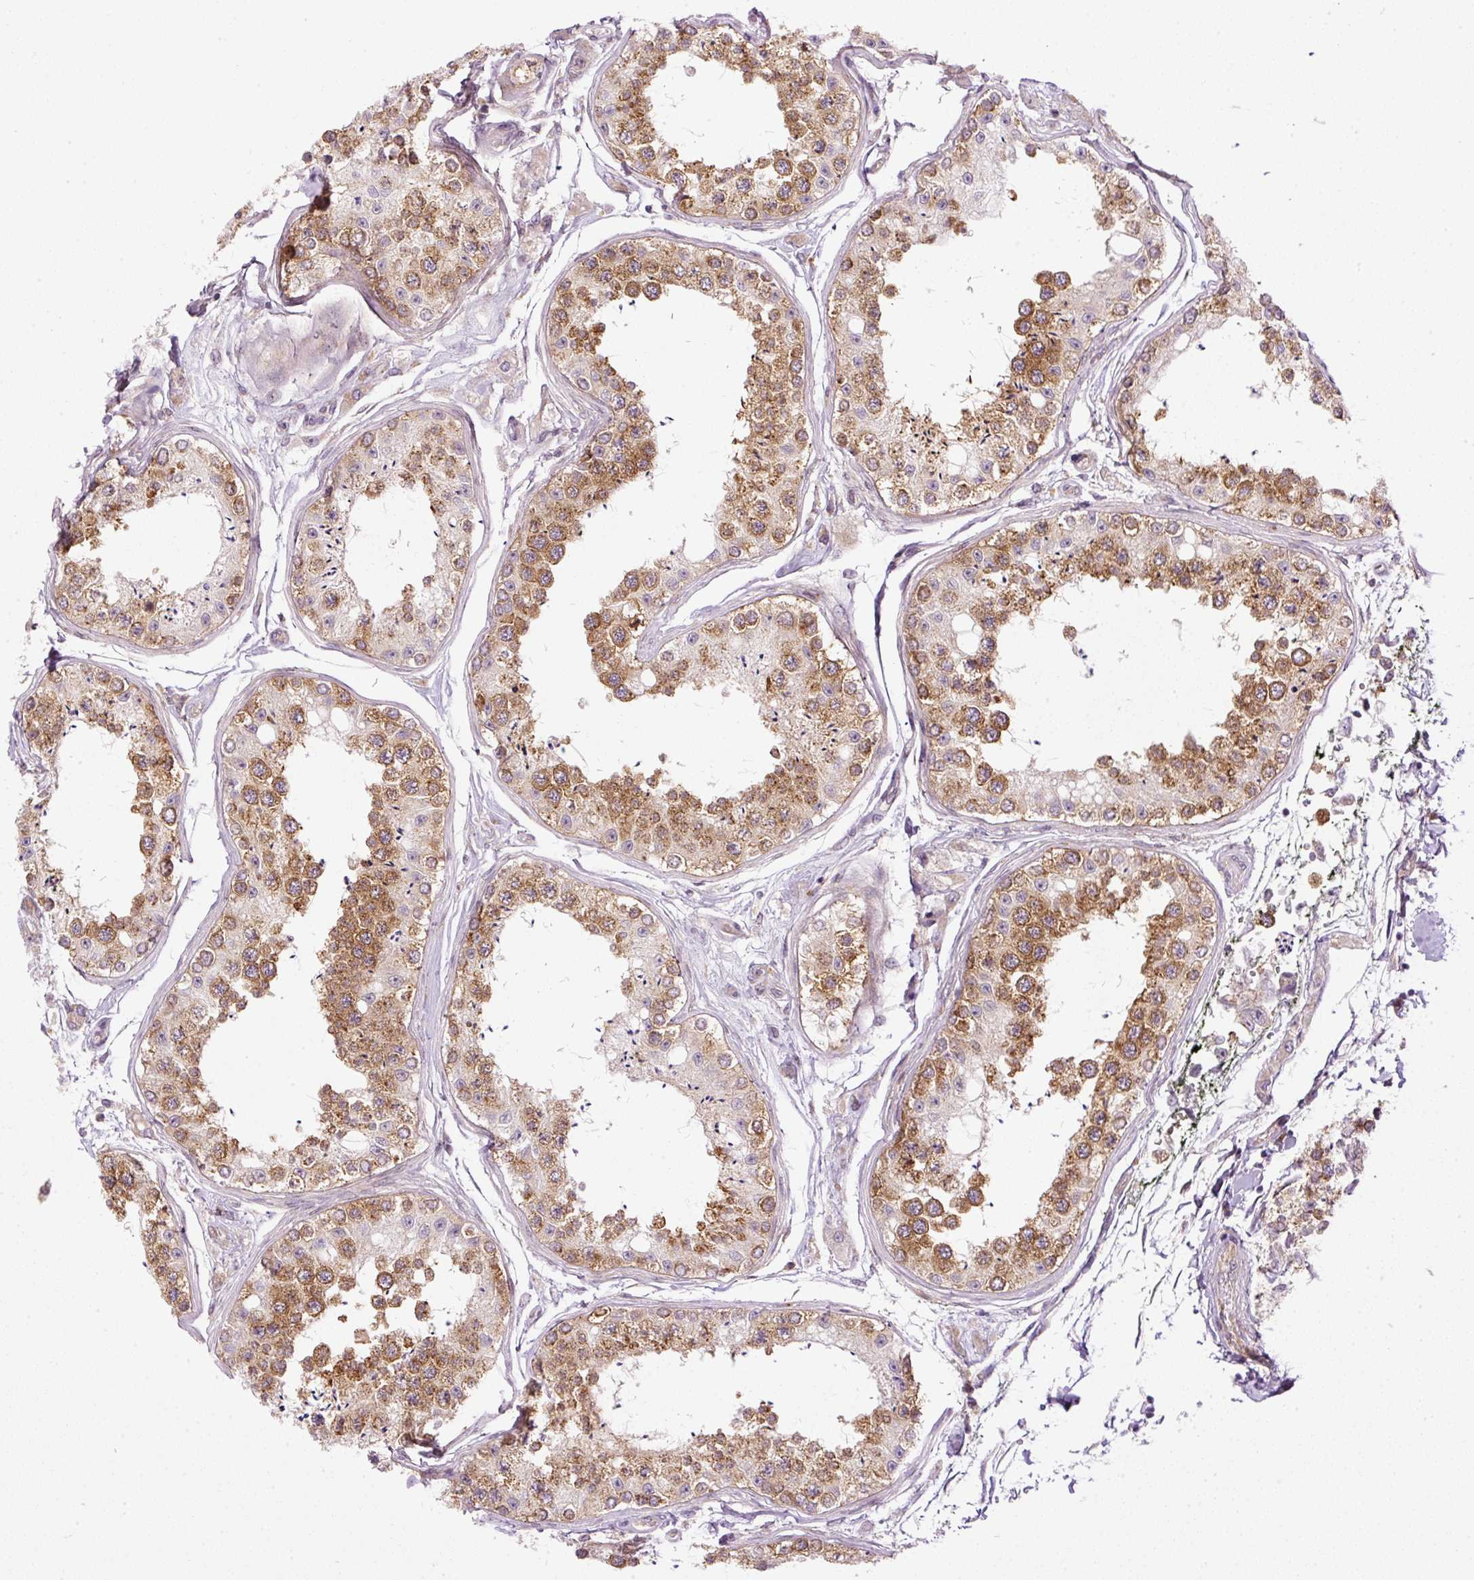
{"staining": {"intensity": "strong", "quantity": "25%-75%", "location": "cytoplasmic/membranous"}, "tissue": "testis", "cell_type": "Cells in seminiferous ducts", "image_type": "normal", "snomed": [{"axis": "morphology", "description": "Normal tissue, NOS"}, {"axis": "topography", "description": "Testis"}], "caption": "Protein expression by IHC reveals strong cytoplasmic/membranous expression in about 25%-75% of cells in seminiferous ducts in benign testis. (IHC, brightfield microscopy, high magnification).", "gene": "MZT2A", "patient": {"sex": "male", "age": 25}}